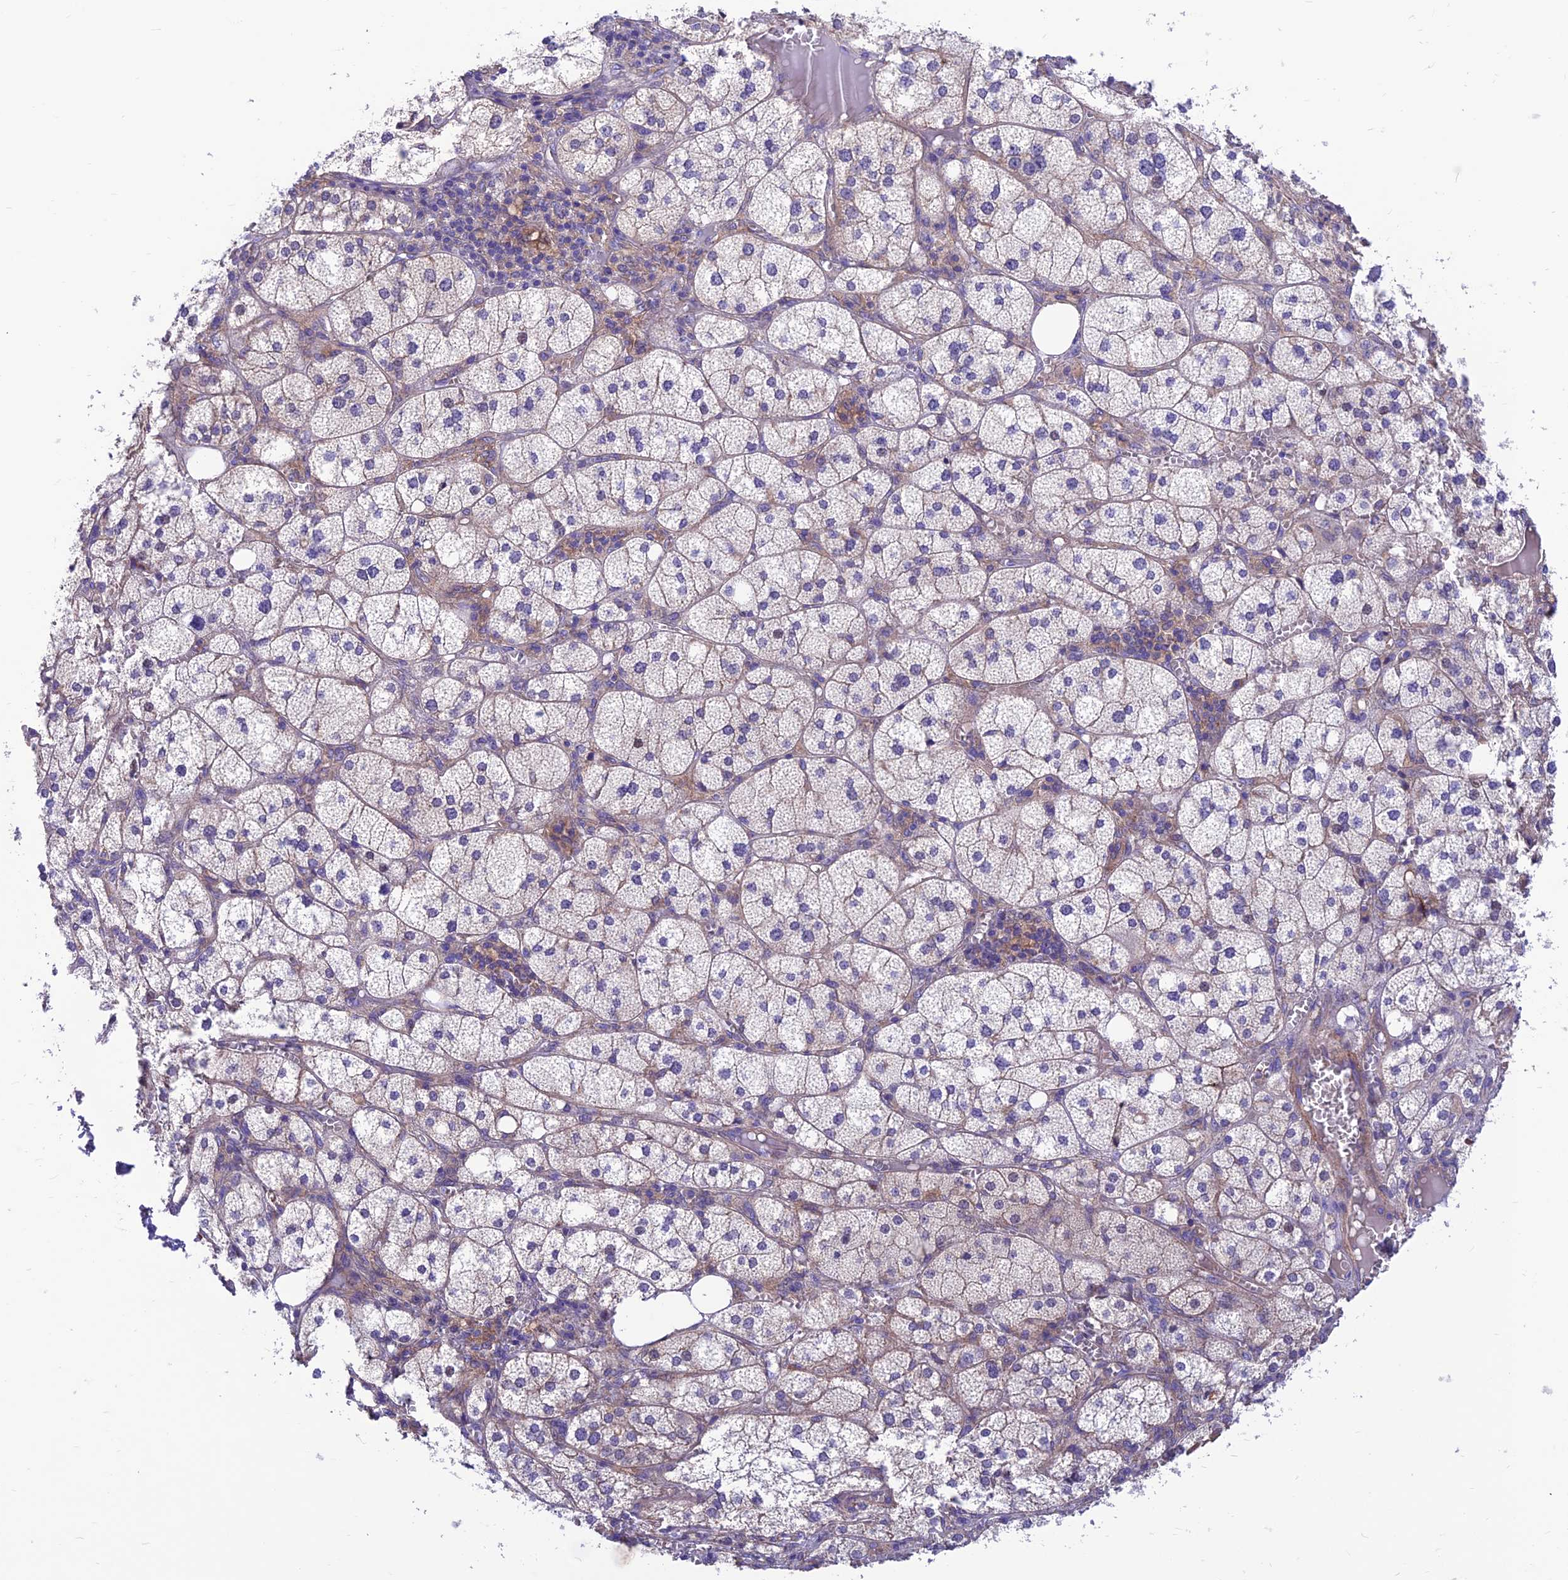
{"staining": {"intensity": "weak", "quantity": "25%-75%", "location": "cytoplasmic/membranous"}, "tissue": "adrenal gland", "cell_type": "Glandular cells", "image_type": "normal", "snomed": [{"axis": "morphology", "description": "Normal tissue, NOS"}, {"axis": "topography", "description": "Adrenal gland"}], "caption": "Protein expression analysis of unremarkable human adrenal gland reveals weak cytoplasmic/membranous expression in approximately 25%-75% of glandular cells. Nuclei are stained in blue.", "gene": "VPS16", "patient": {"sex": "female", "age": 61}}